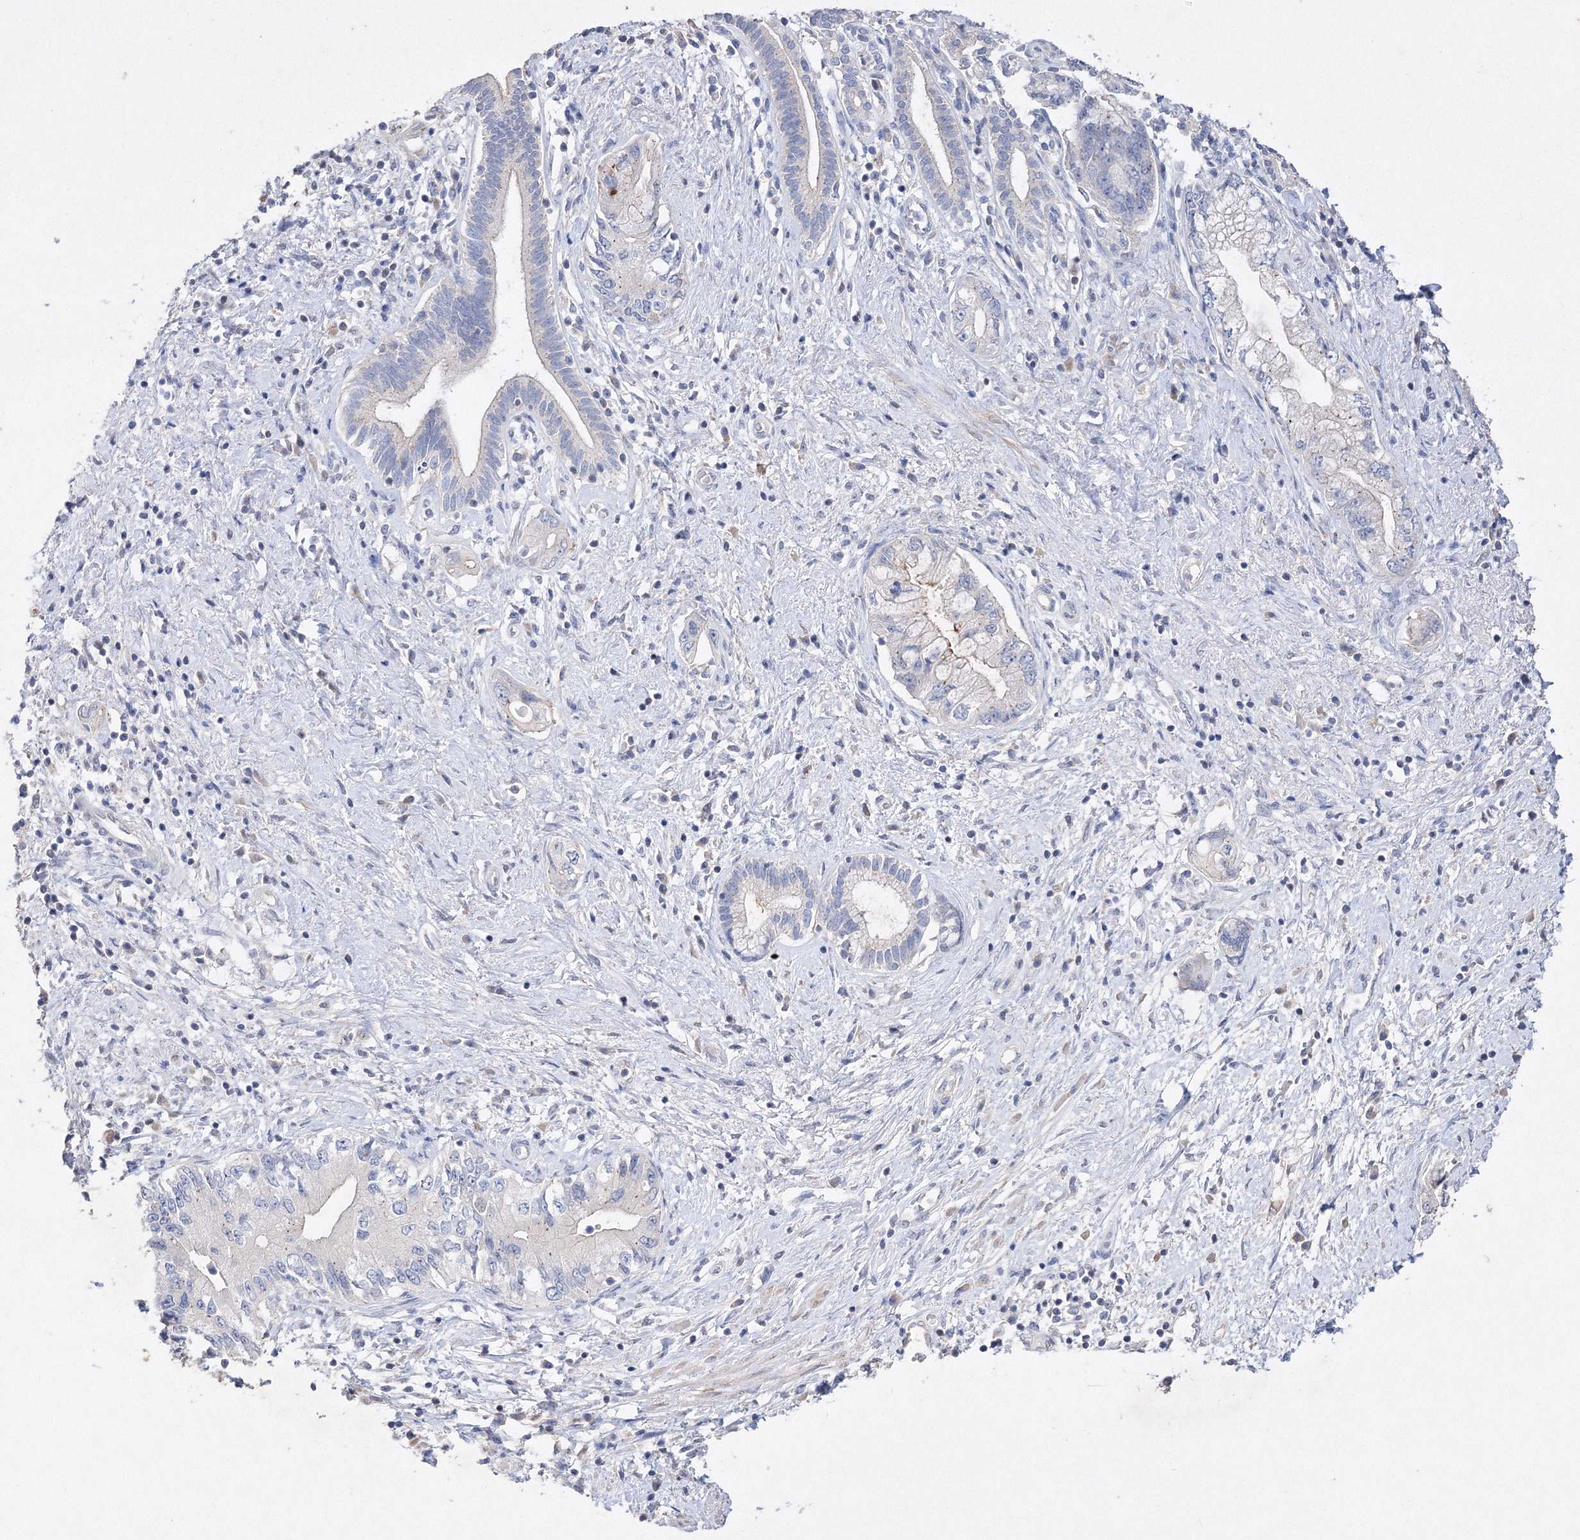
{"staining": {"intensity": "negative", "quantity": "none", "location": "none"}, "tissue": "pancreatic cancer", "cell_type": "Tumor cells", "image_type": "cancer", "snomed": [{"axis": "morphology", "description": "Adenocarcinoma, NOS"}, {"axis": "topography", "description": "Pancreas"}], "caption": "Micrograph shows no protein staining in tumor cells of pancreatic adenocarcinoma tissue.", "gene": "GLS", "patient": {"sex": "female", "age": 73}}